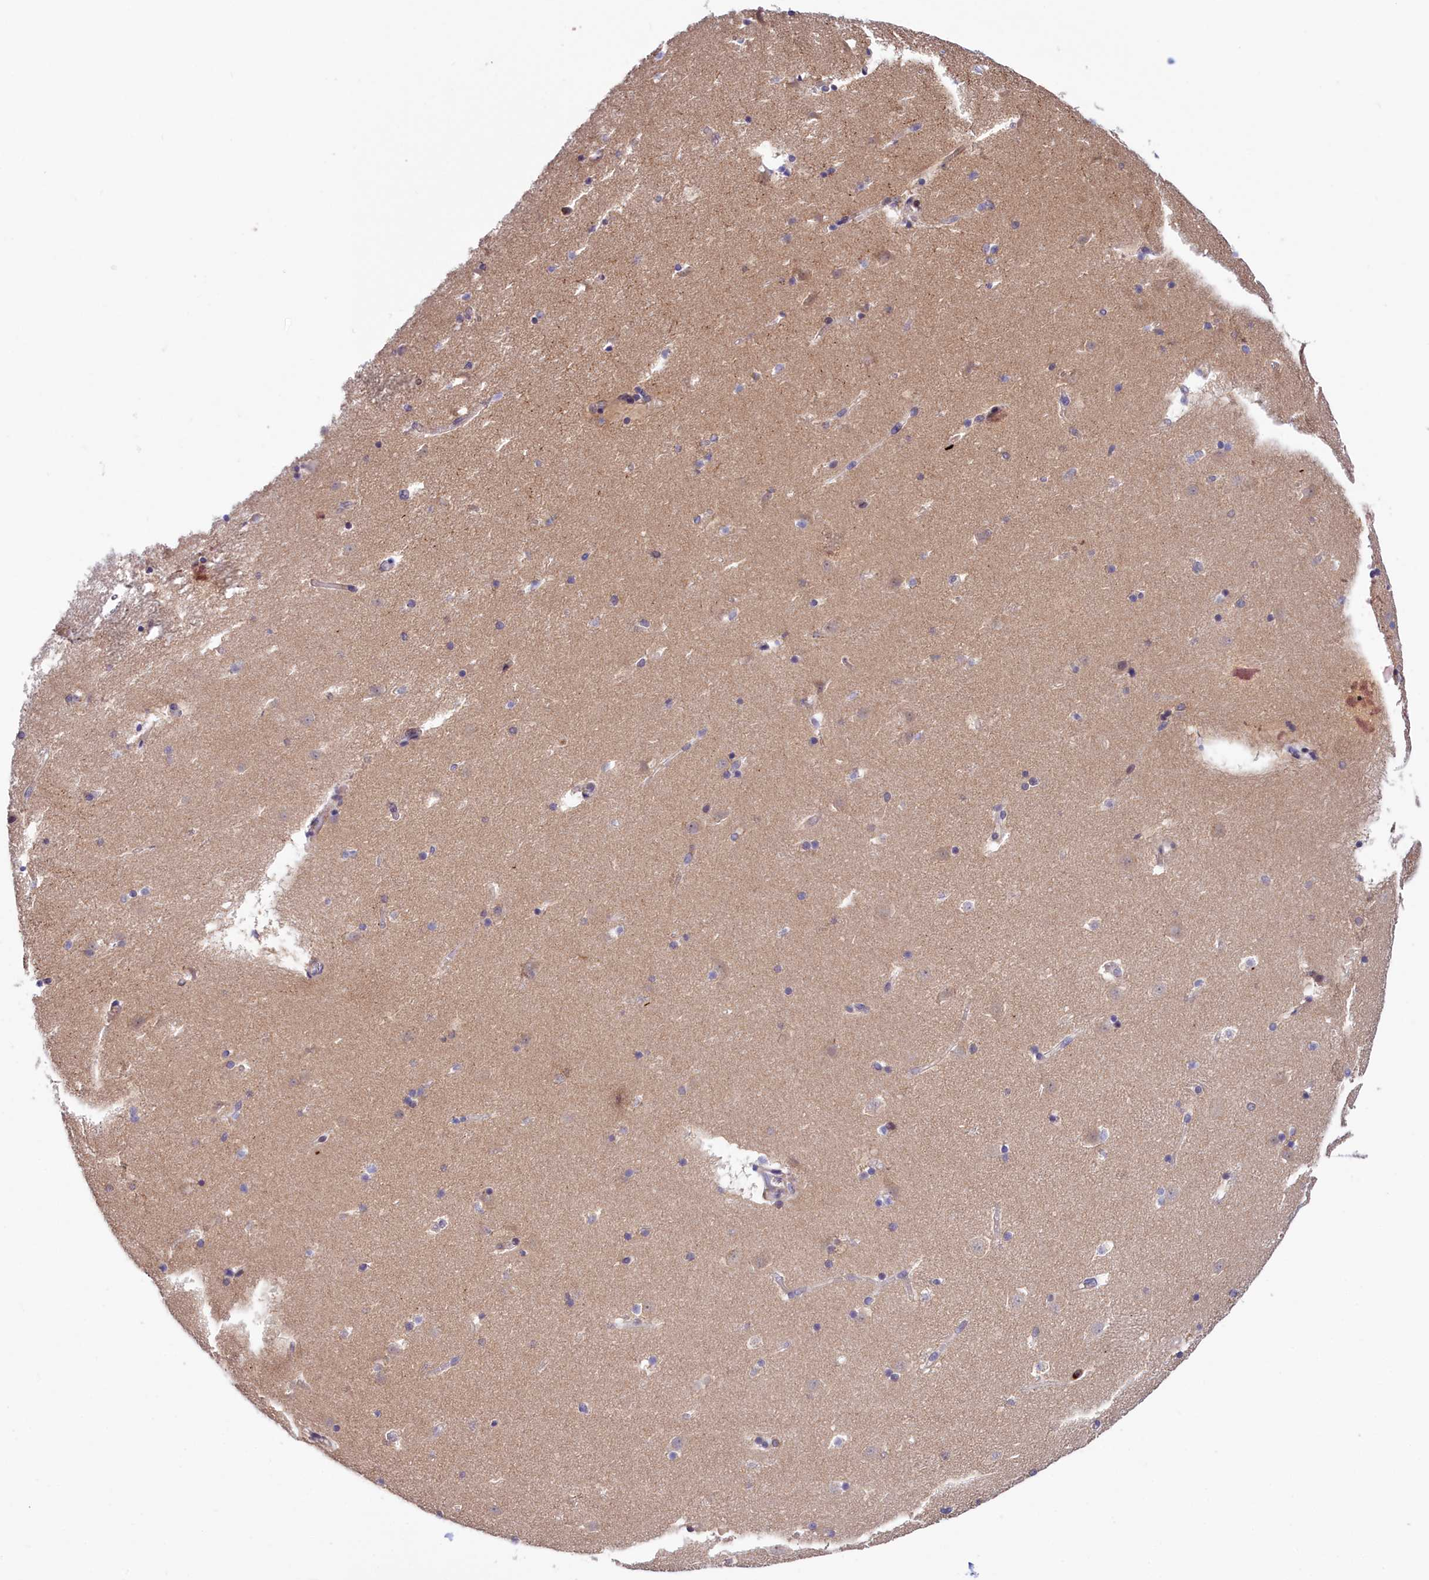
{"staining": {"intensity": "negative", "quantity": "none", "location": "none"}, "tissue": "caudate", "cell_type": "Glial cells", "image_type": "normal", "snomed": [{"axis": "morphology", "description": "Normal tissue, NOS"}, {"axis": "topography", "description": "Lateral ventricle wall"}], "caption": "This is an immunohistochemistry histopathology image of unremarkable human caudate. There is no expression in glial cells.", "gene": "NEURL4", "patient": {"sex": "male", "age": 45}}